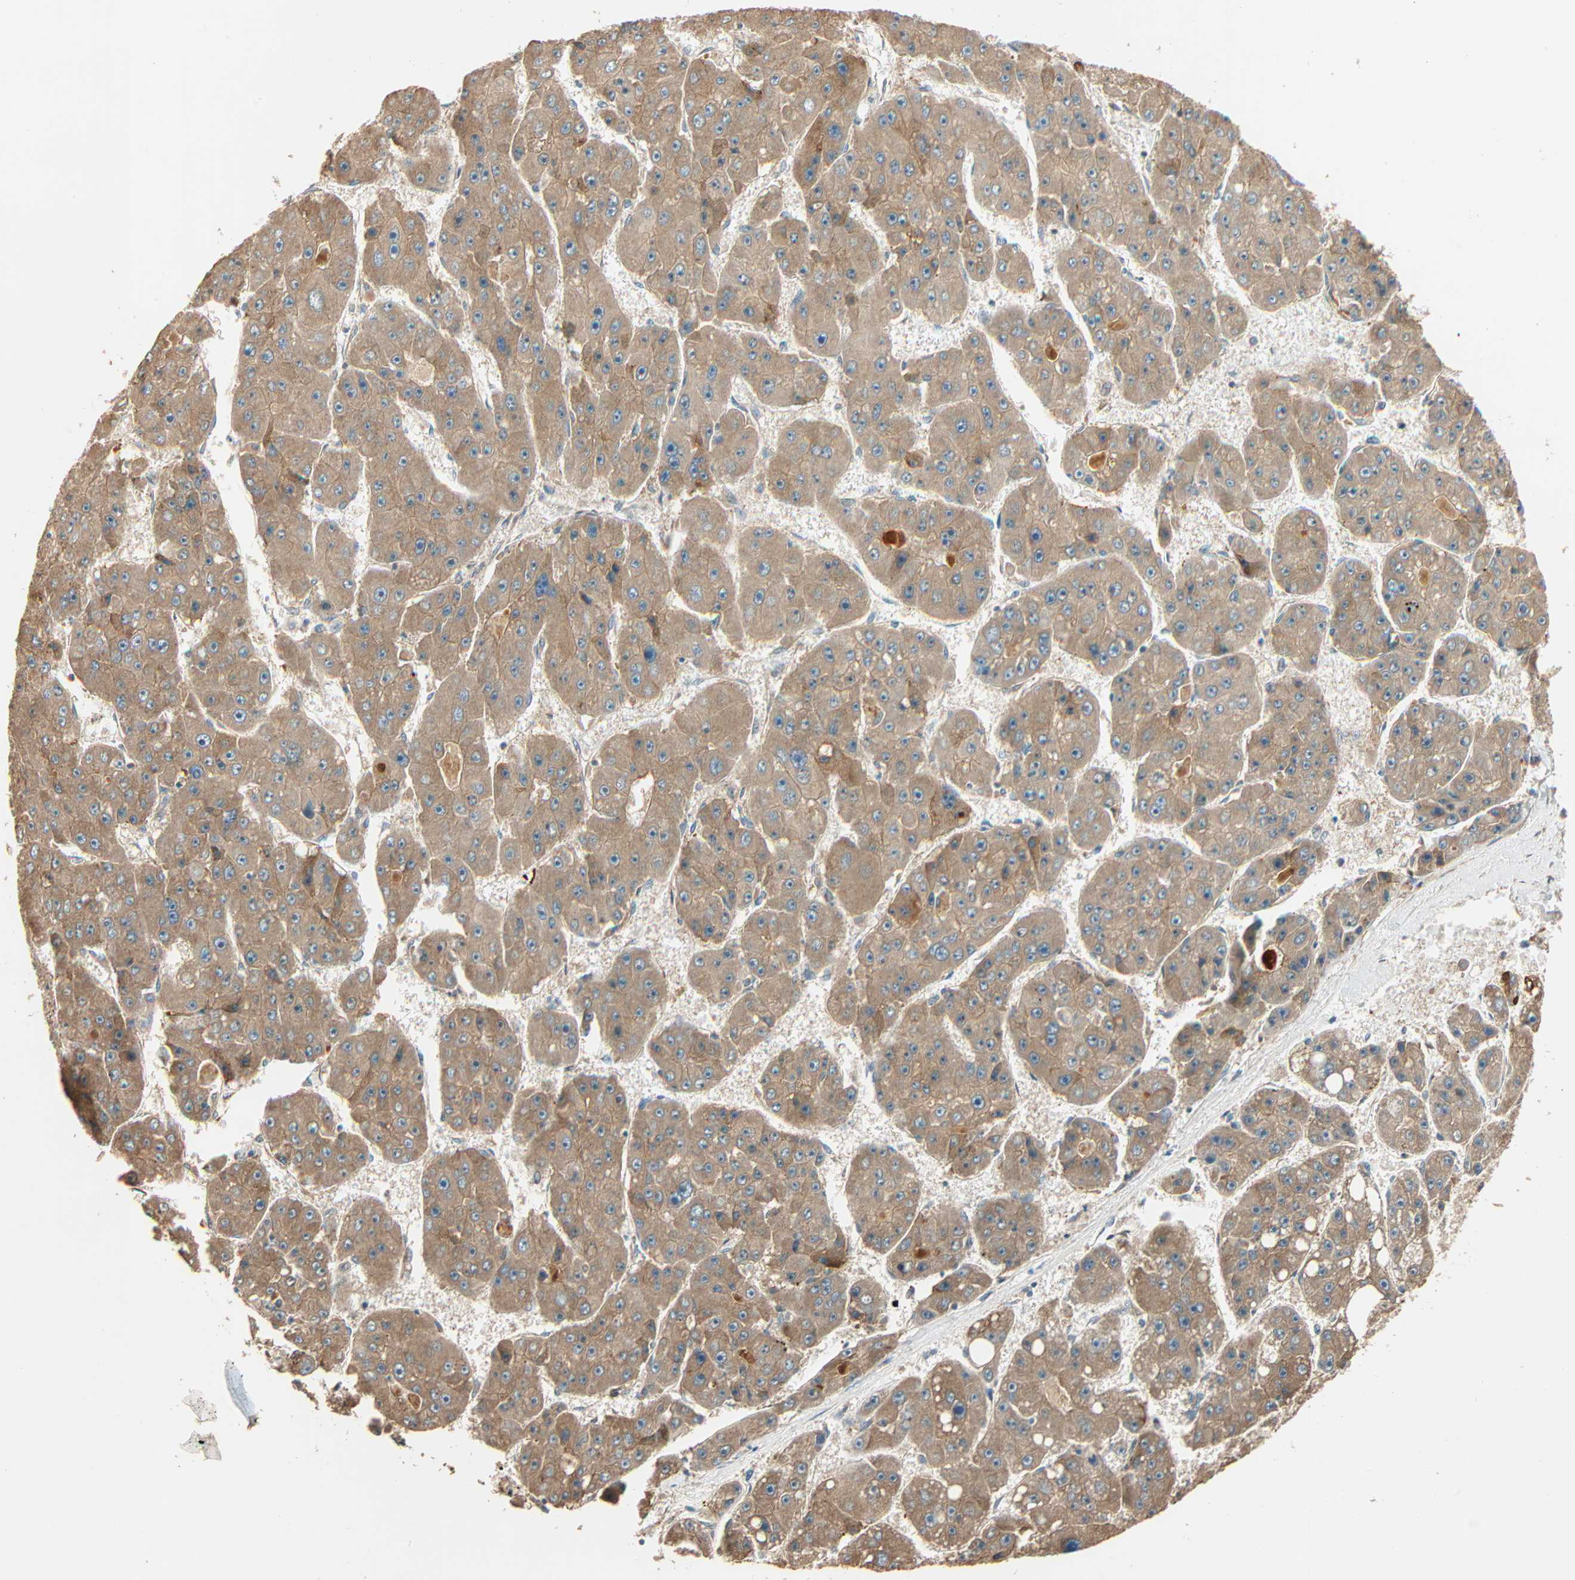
{"staining": {"intensity": "moderate", "quantity": ">75%", "location": "cytoplasmic/membranous"}, "tissue": "liver cancer", "cell_type": "Tumor cells", "image_type": "cancer", "snomed": [{"axis": "morphology", "description": "Carcinoma, Hepatocellular, NOS"}, {"axis": "topography", "description": "Liver"}], "caption": "A histopathology image of hepatocellular carcinoma (liver) stained for a protein shows moderate cytoplasmic/membranous brown staining in tumor cells.", "gene": "GALK1", "patient": {"sex": "female", "age": 61}}